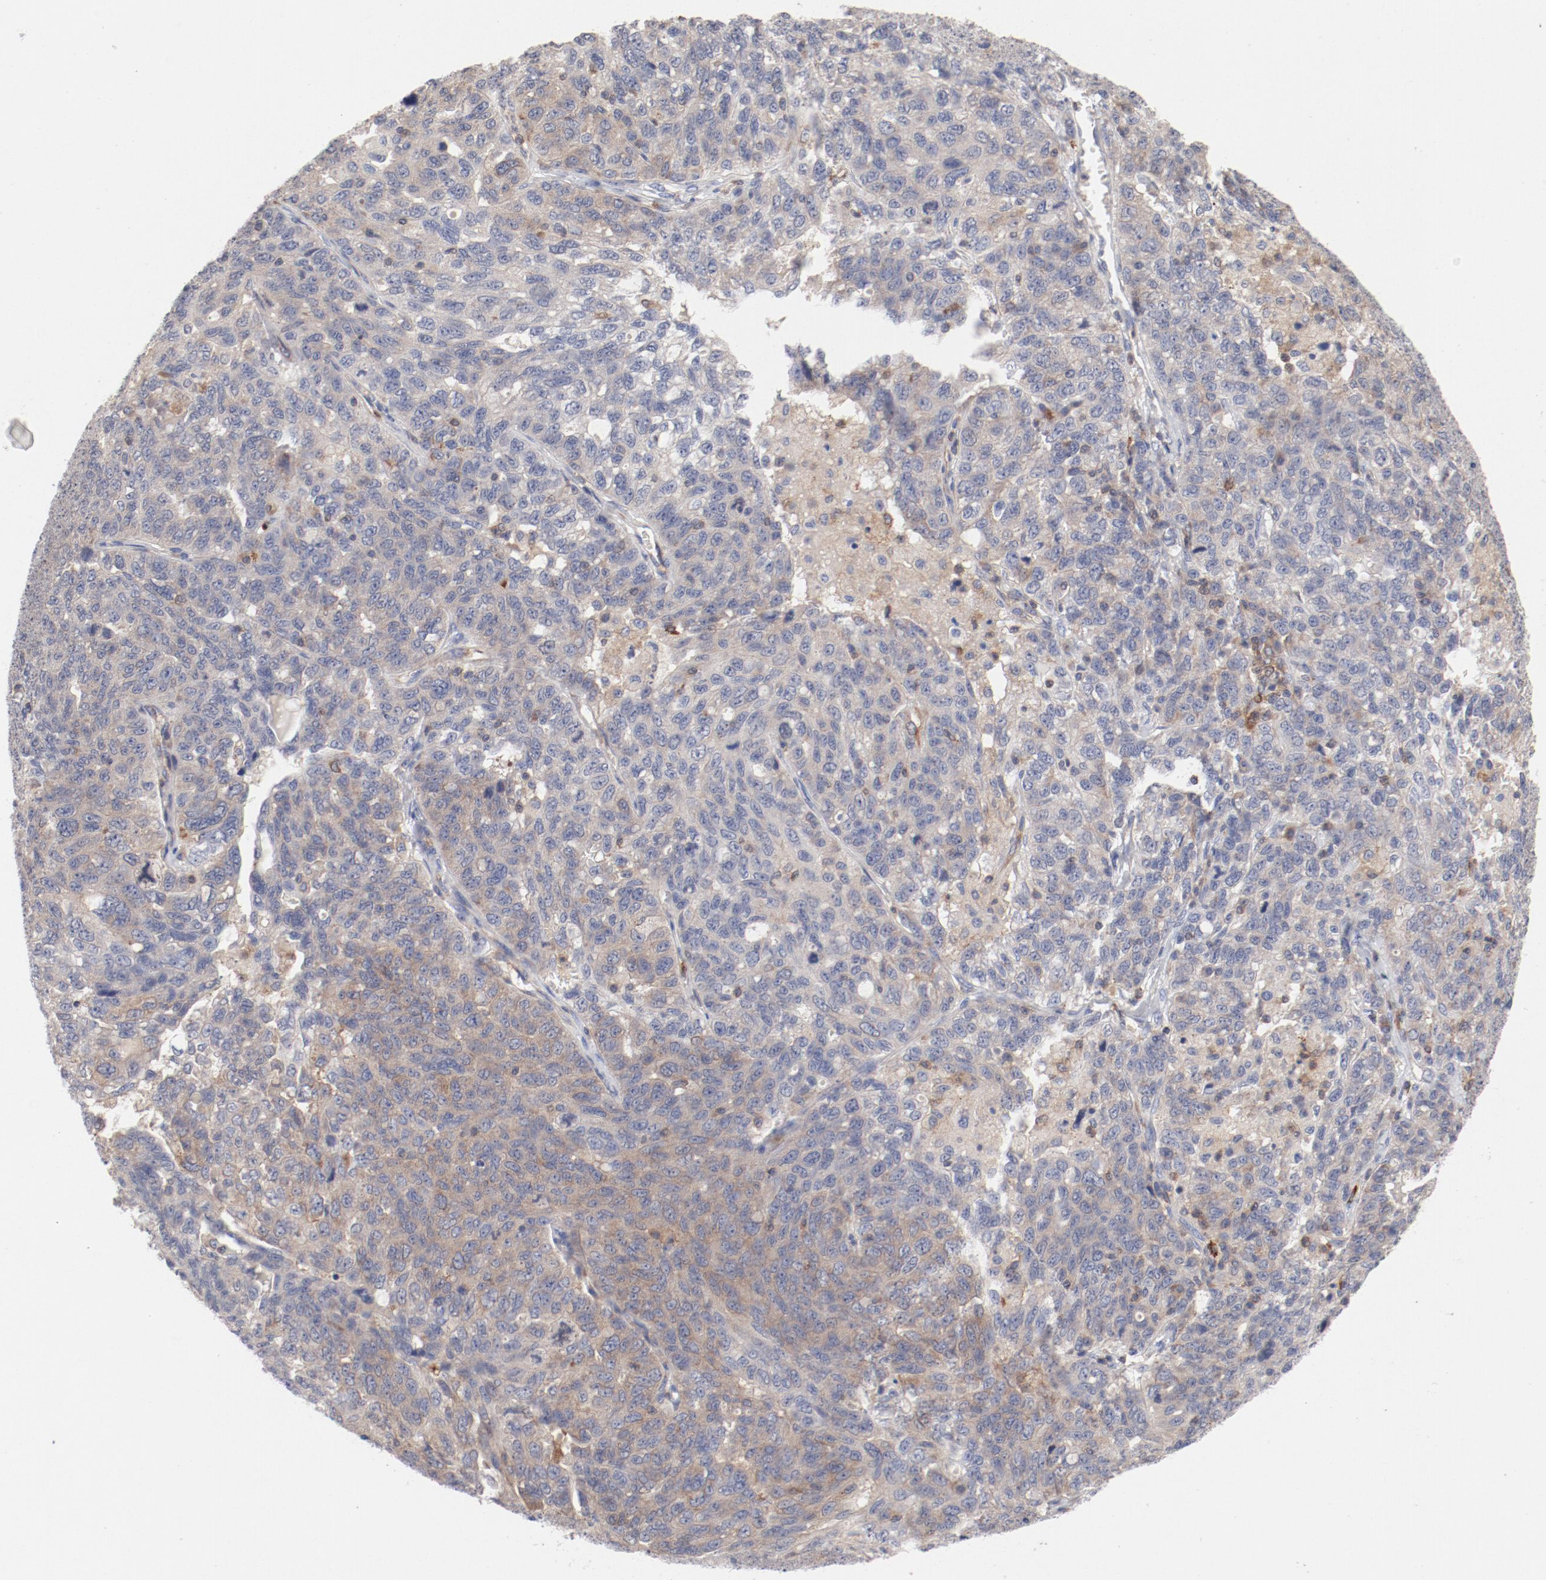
{"staining": {"intensity": "moderate", "quantity": "25%-75%", "location": "cytoplasmic/membranous"}, "tissue": "ovarian cancer", "cell_type": "Tumor cells", "image_type": "cancer", "snomed": [{"axis": "morphology", "description": "Cystadenocarcinoma, serous, NOS"}, {"axis": "topography", "description": "Ovary"}], "caption": "Ovarian cancer (serous cystadenocarcinoma) stained with immunohistochemistry (IHC) exhibits moderate cytoplasmic/membranous expression in approximately 25%-75% of tumor cells.", "gene": "CBL", "patient": {"sex": "female", "age": 71}}